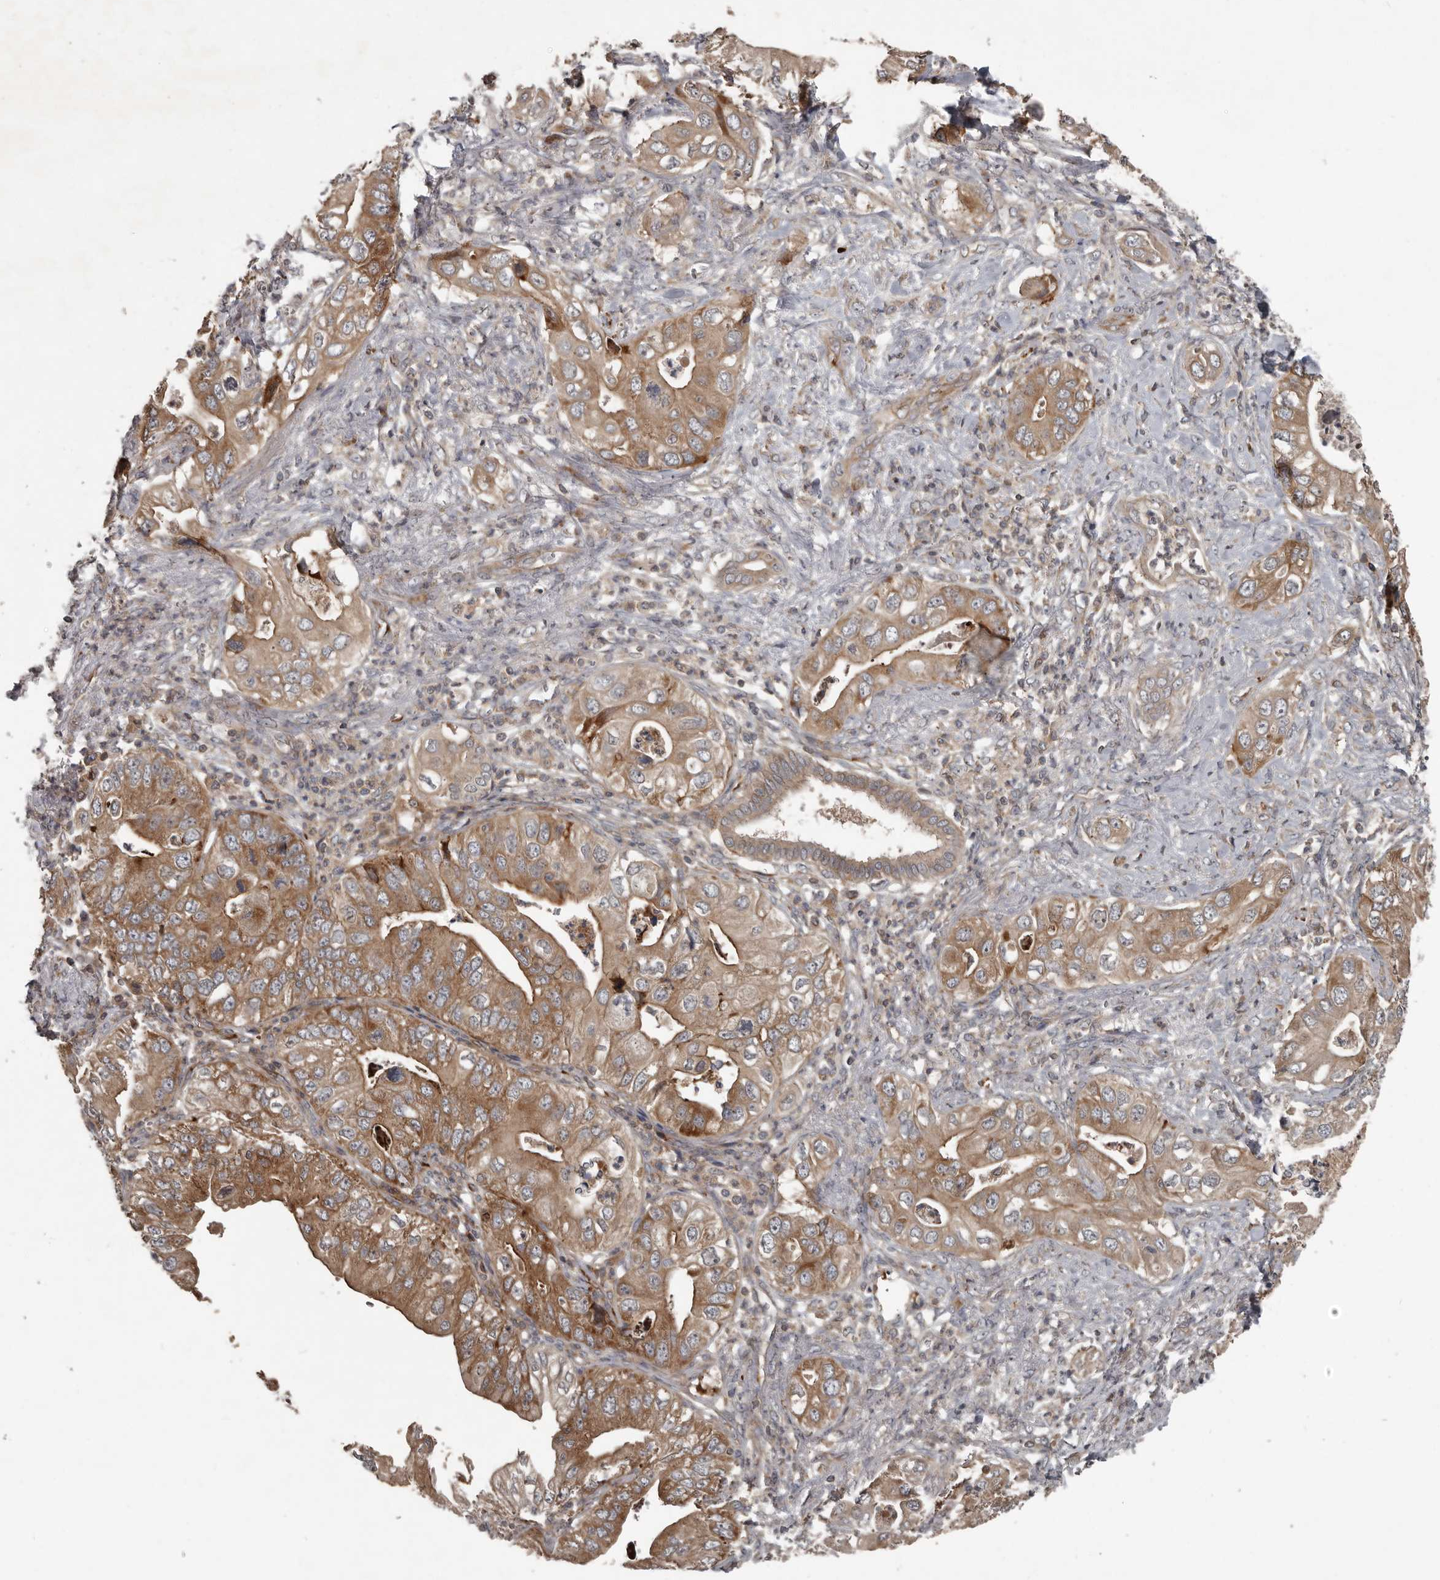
{"staining": {"intensity": "moderate", "quantity": ">75%", "location": "cytoplasmic/membranous"}, "tissue": "pancreatic cancer", "cell_type": "Tumor cells", "image_type": "cancer", "snomed": [{"axis": "morphology", "description": "Adenocarcinoma, NOS"}, {"axis": "topography", "description": "Pancreas"}], "caption": "There is medium levels of moderate cytoplasmic/membranous expression in tumor cells of pancreatic adenocarcinoma, as demonstrated by immunohistochemical staining (brown color).", "gene": "FBXO31", "patient": {"sex": "female", "age": 78}}